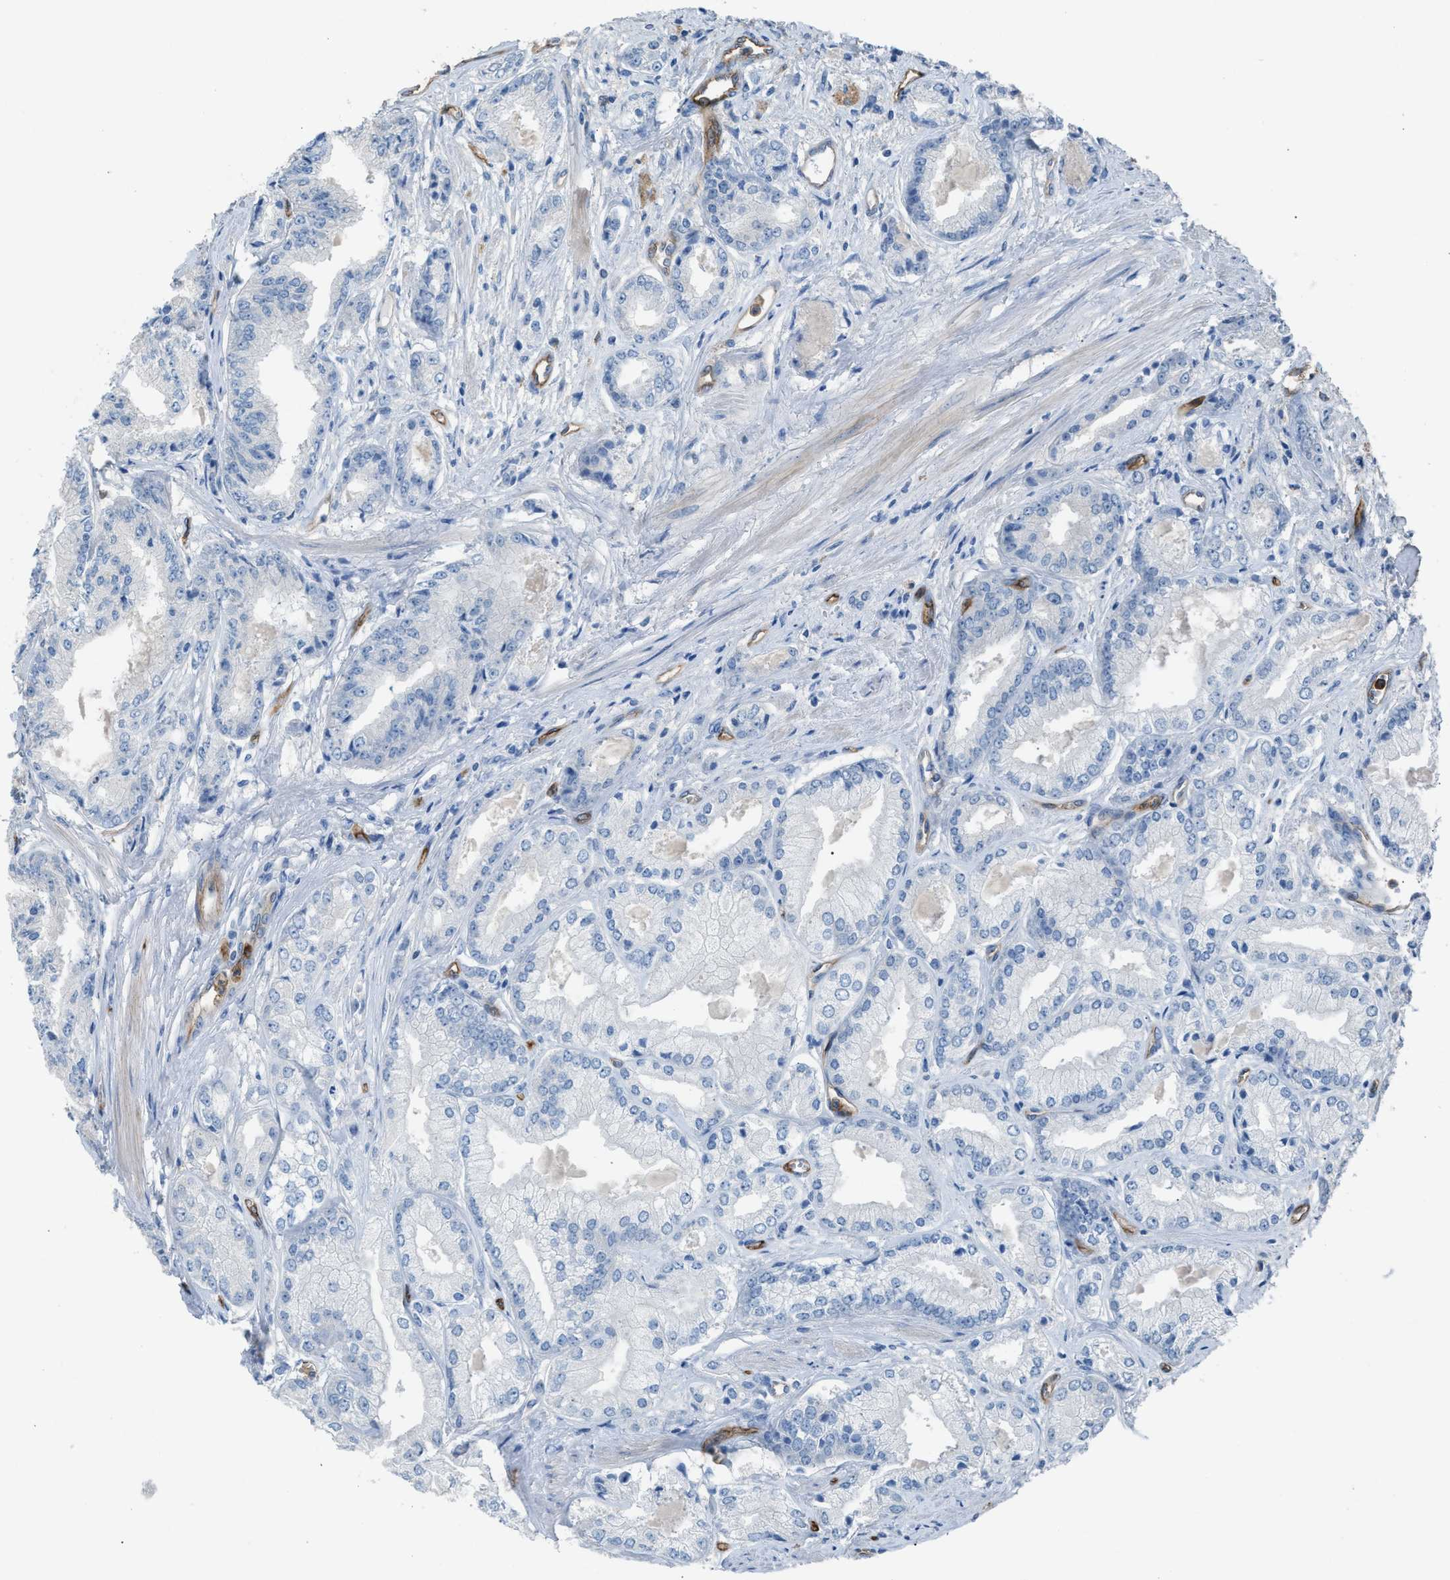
{"staining": {"intensity": "negative", "quantity": "none", "location": "none"}, "tissue": "prostate cancer", "cell_type": "Tumor cells", "image_type": "cancer", "snomed": [{"axis": "morphology", "description": "Adenocarcinoma, Low grade"}, {"axis": "topography", "description": "Prostate"}], "caption": "There is no significant expression in tumor cells of prostate cancer. (Stains: DAB (3,3'-diaminobenzidine) immunohistochemistry (IHC) with hematoxylin counter stain, Microscopy: brightfield microscopy at high magnification).", "gene": "DYSF", "patient": {"sex": "male", "age": 52}}